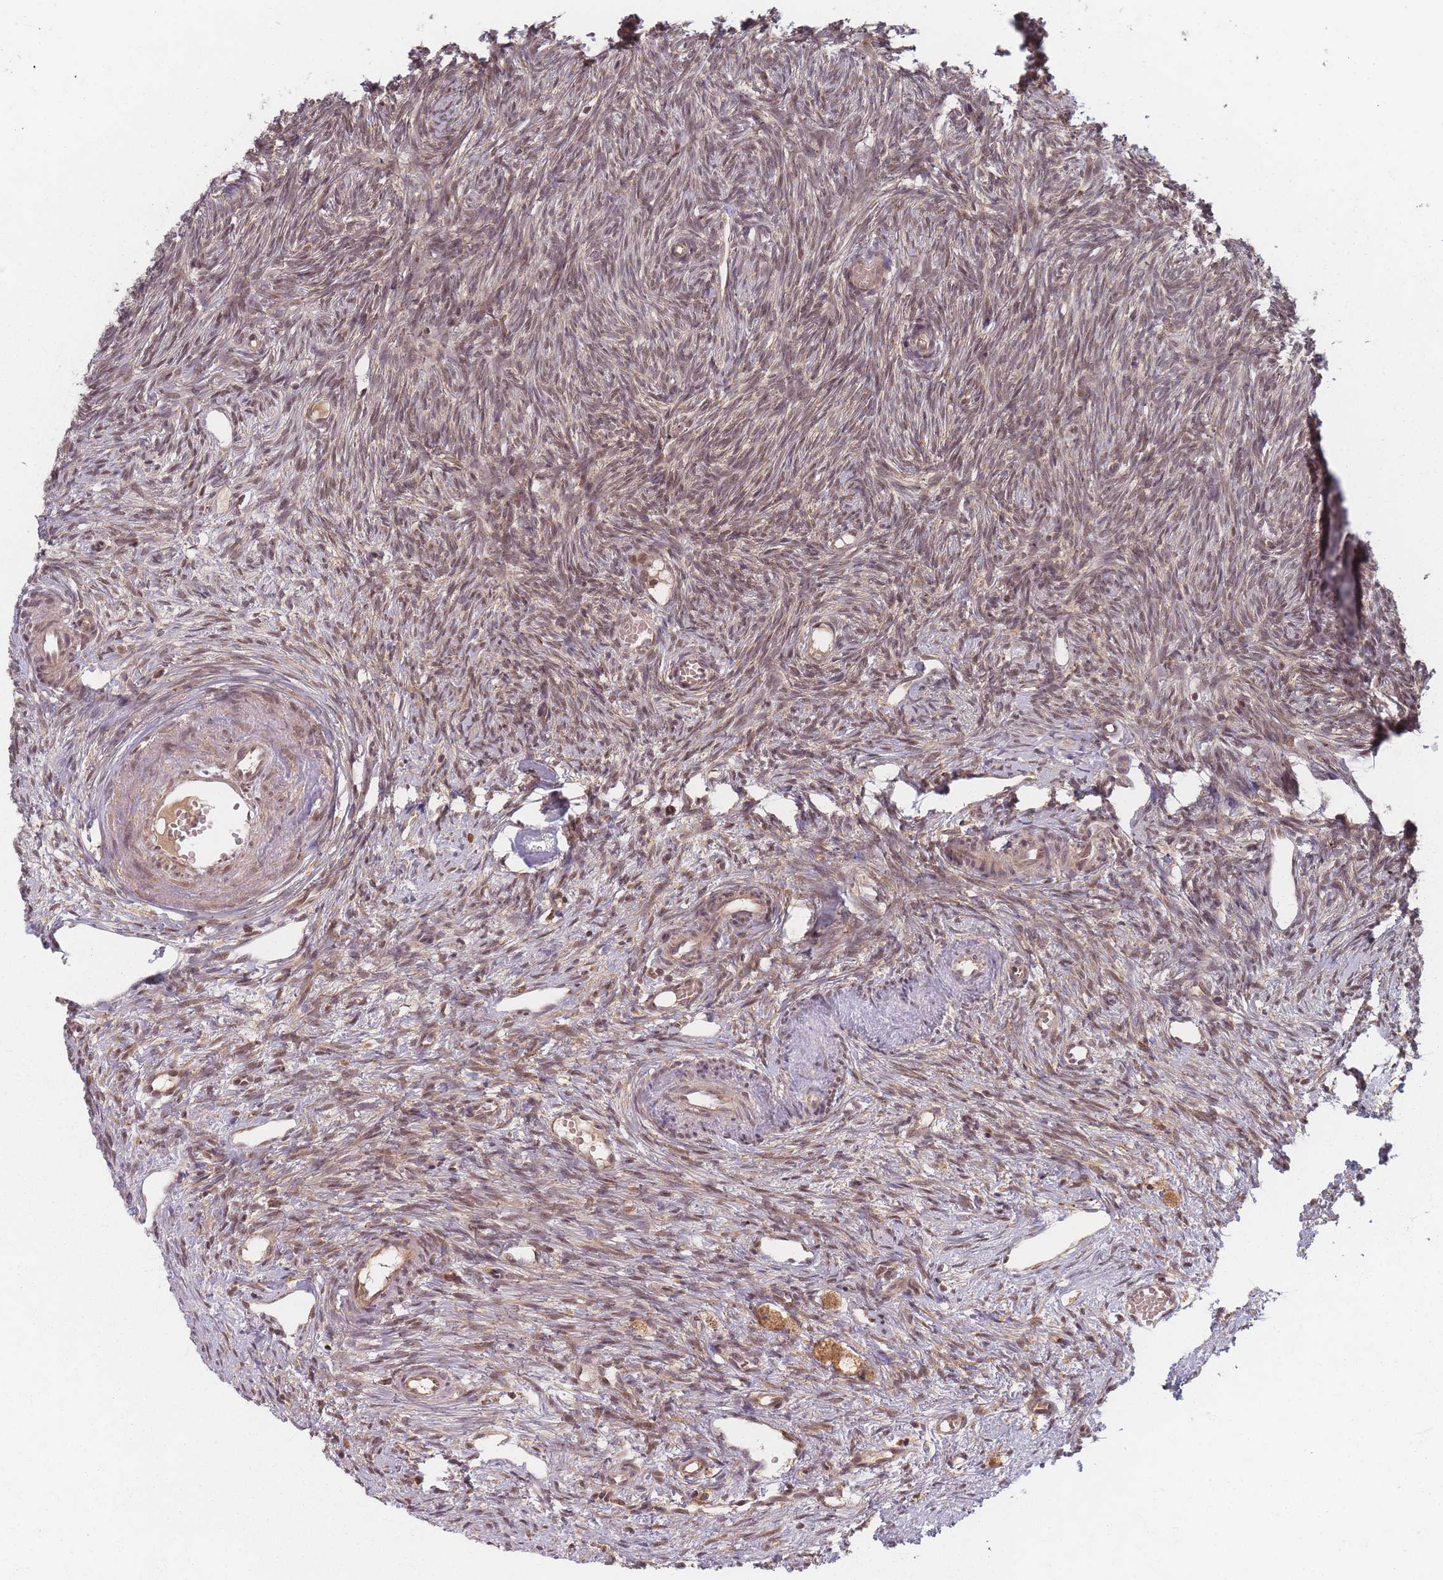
{"staining": {"intensity": "moderate", "quantity": "25%-75%", "location": "cytoplasmic/membranous,nuclear"}, "tissue": "ovary", "cell_type": "Ovarian stroma cells", "image_type": "normal", "snomed": [{"axis": "morphology", "description": "Normal tissue, NOS"}, {"axis": "topography", "description": "Ovary"}], "caption": "Immunohistochemistry (IHC) micrograph of normal ovary: ovary stained using IHC demonstrates medium levels of moderate protein expression localized specifically in the cytoplasmic/membranous,nuclear of ovarian stroma cells, appearing as a cytoplasmic/membranous,nuclear brown color.", "gene": "RADX", "patient": {"sex": "female", "age": 51}}